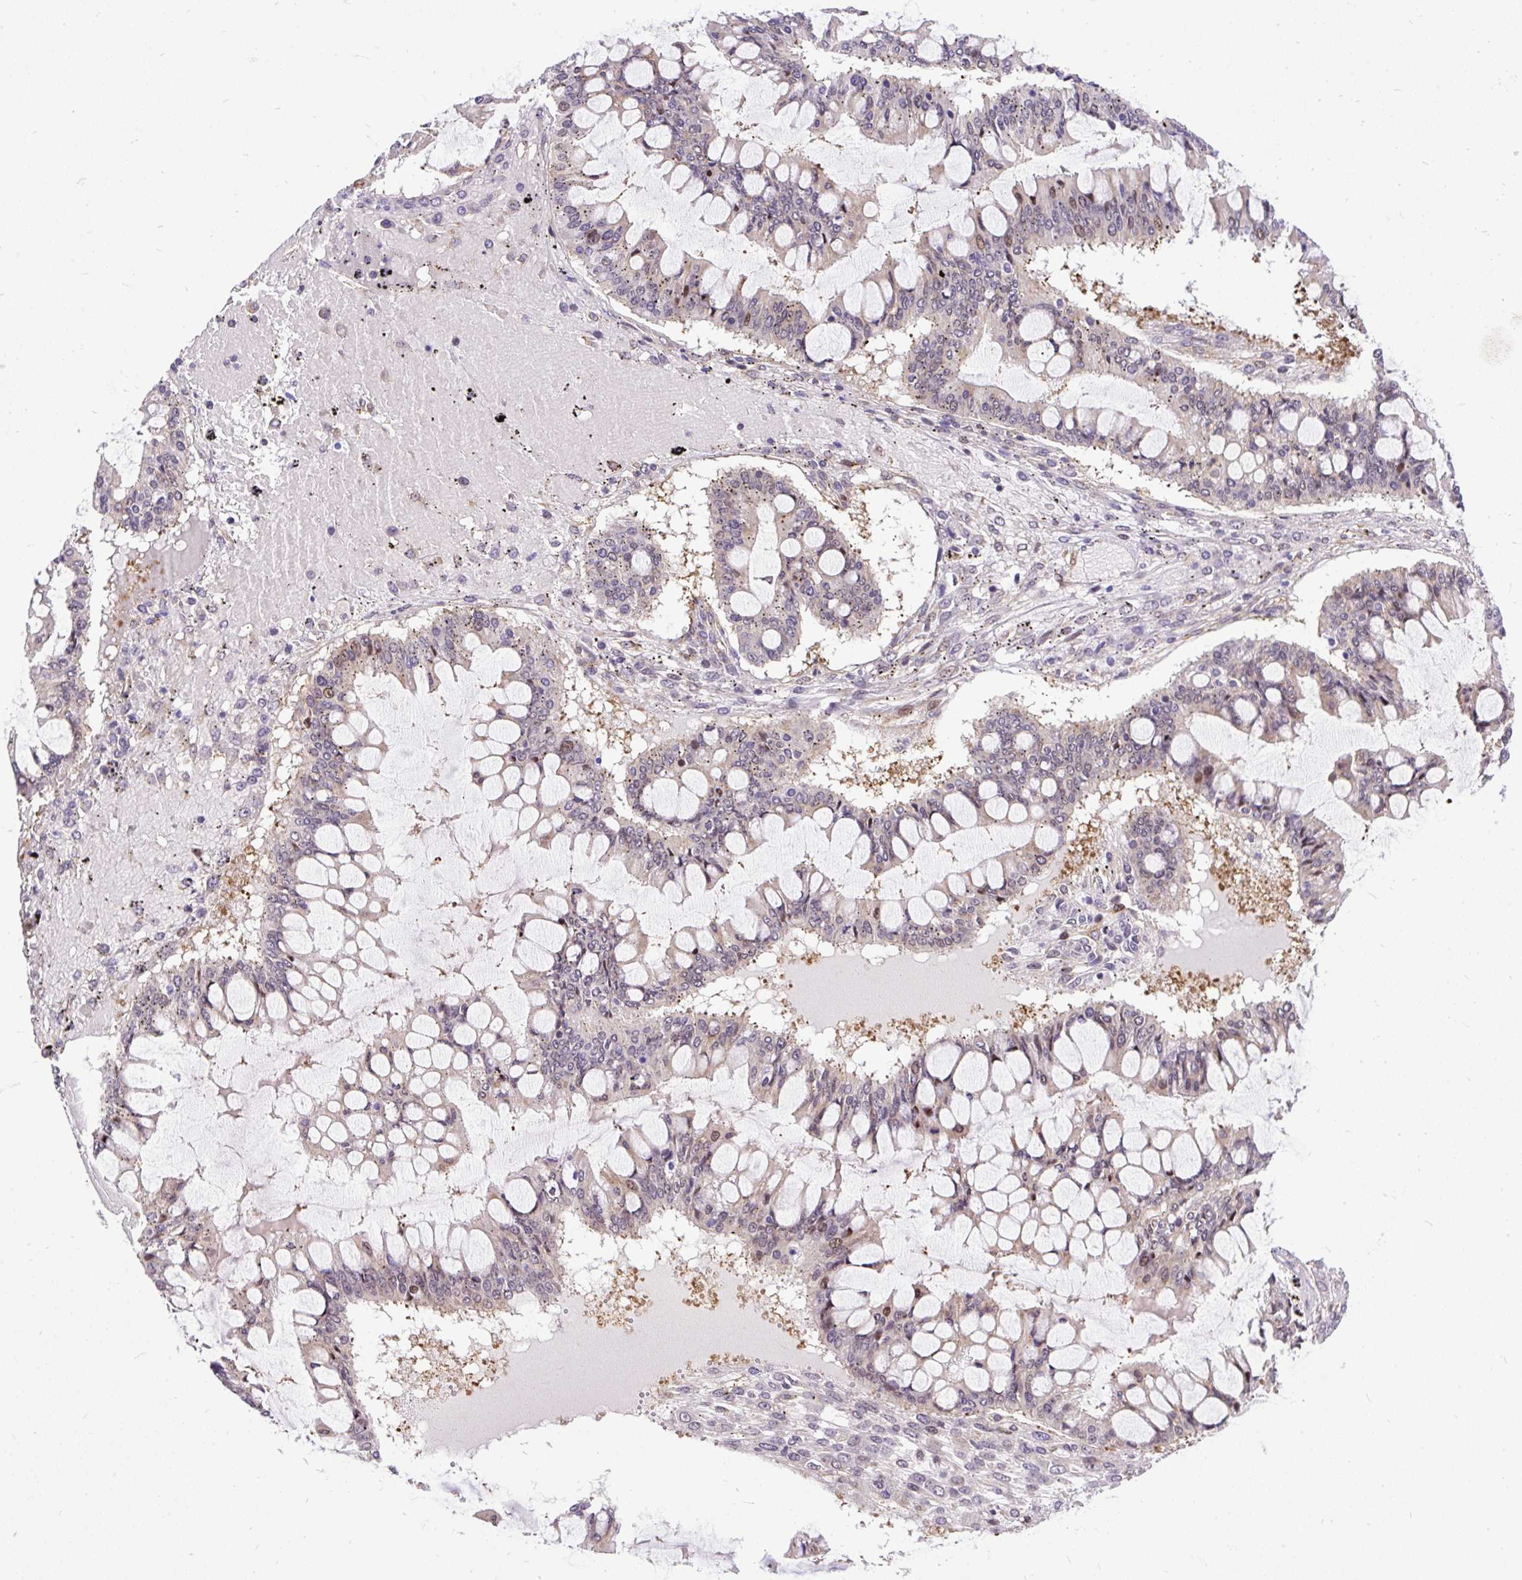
{"staining": {"intensity": "negative", "quantity": "none", "location": "none"}, "tissue": "ovarian cancer", "cell_type": "Tumor cells", "image_type": "cancer", "snomed": [{"axis": "morphology", "description": "Cystadenocarcinoma, mucinous, NOS"}, {"axis": "topography", "description": "Ovary"}], "caption": "High magnification brightfield microscopy of ovarian cancer stained with DAB (3,3'-diaminobenzidine) (brown) and counterstained with hematoxylin (blue): tumor cells show no significant positivity.", "gene": "TRIM17", "patient": {"sex": "female", "age": 73}}